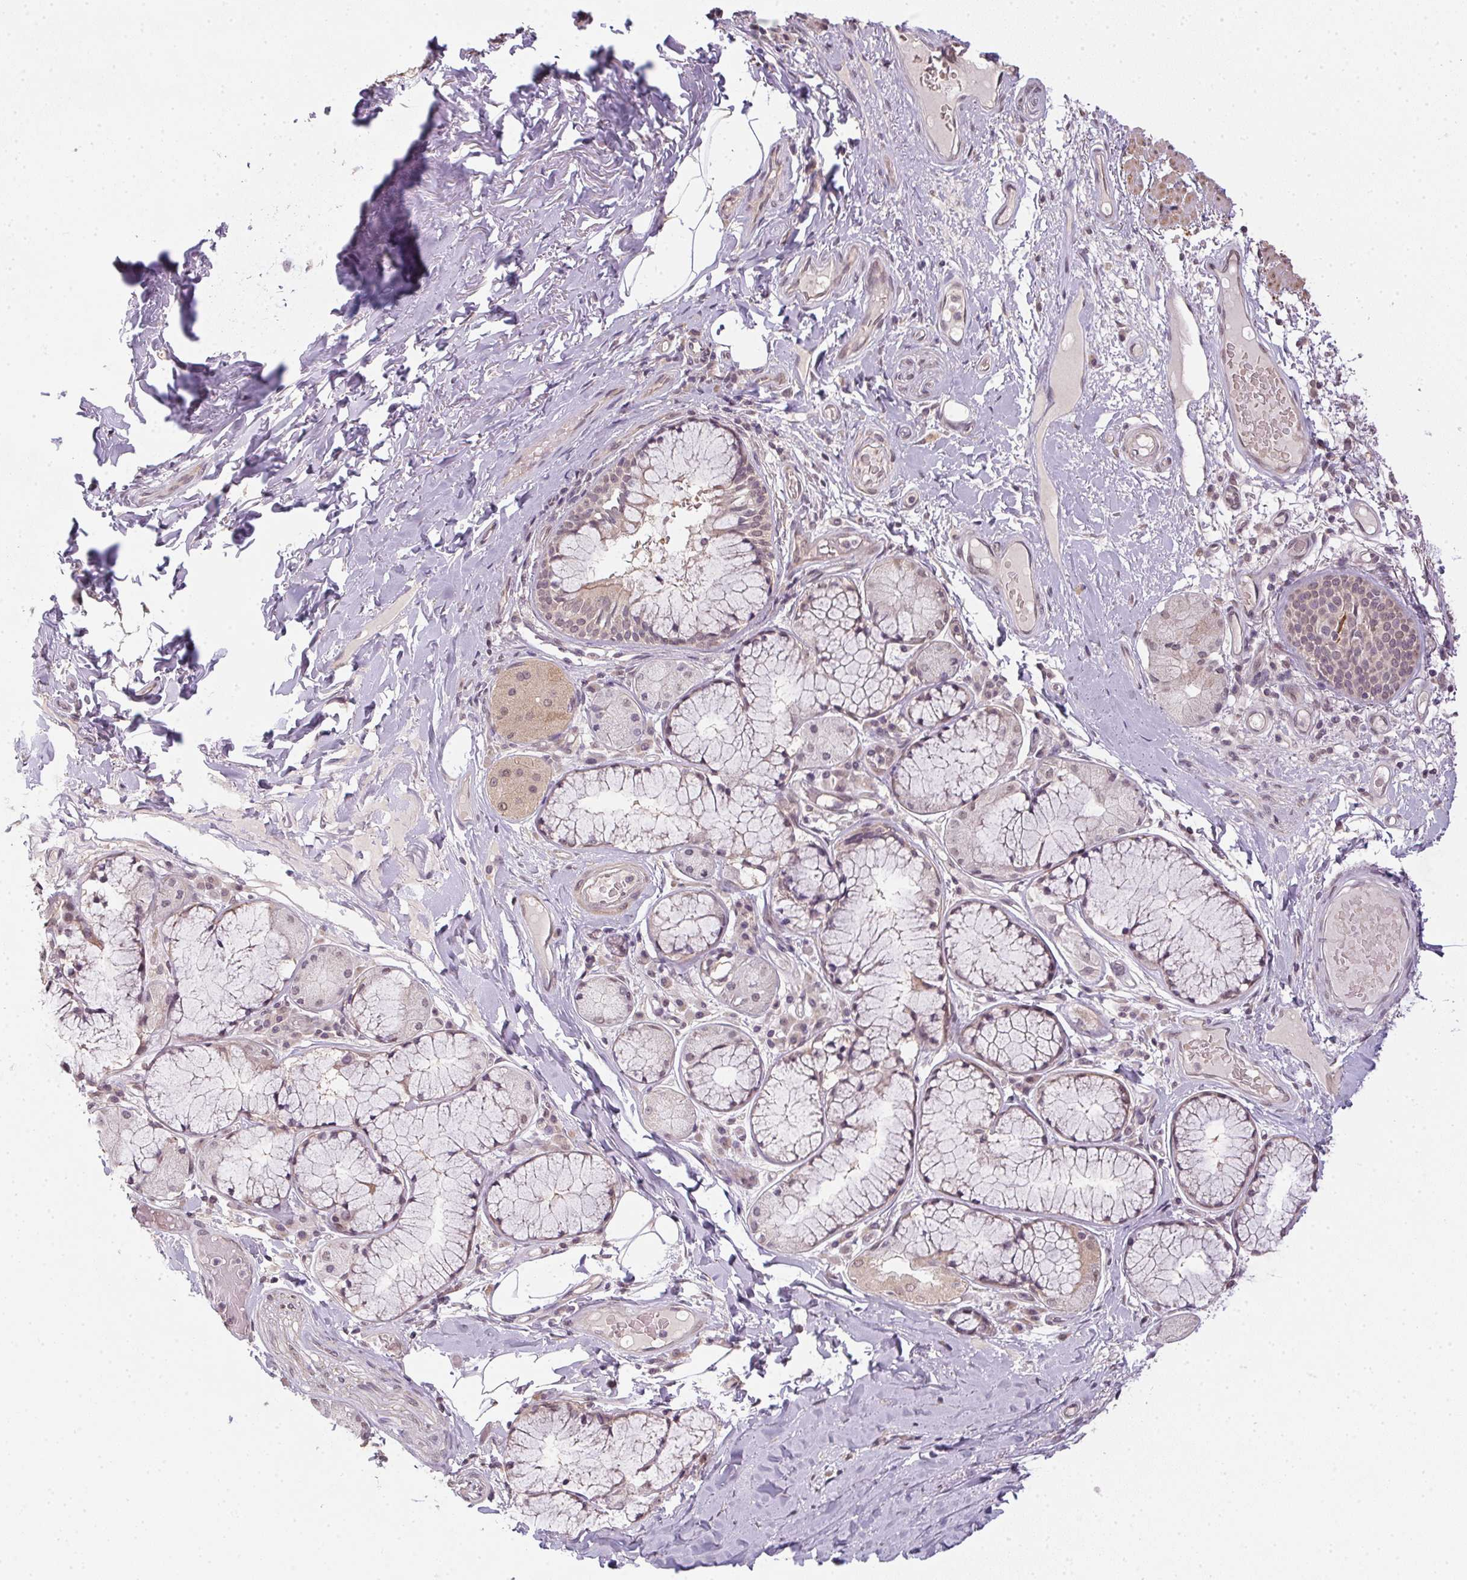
{"staining": {"intensity": "negative", "quantity": "none", "location": "none"}, "tissue": "adipose tissue", "cell_type": "Adipocytes", "image_type": "normal", "snomed": [{"axis": "morphology", "description": "Normal tissue, NOS"}, {"axis": "topography", "description": "Cartilage tissue"}, {"axis": "topography", "description": "Bronchus"}], "caption": "Immunohistochemical staining of unremarkable adipose tissue exhibits no significant staining in adipocytes. The staining is performed using DAB (3,3'-diaminobenzidine) brown chromogen with nuclei counter-stained in using hematoxylin.", "gene": "PPP4R4", "patient": {"sex": "male", "age": 64}}